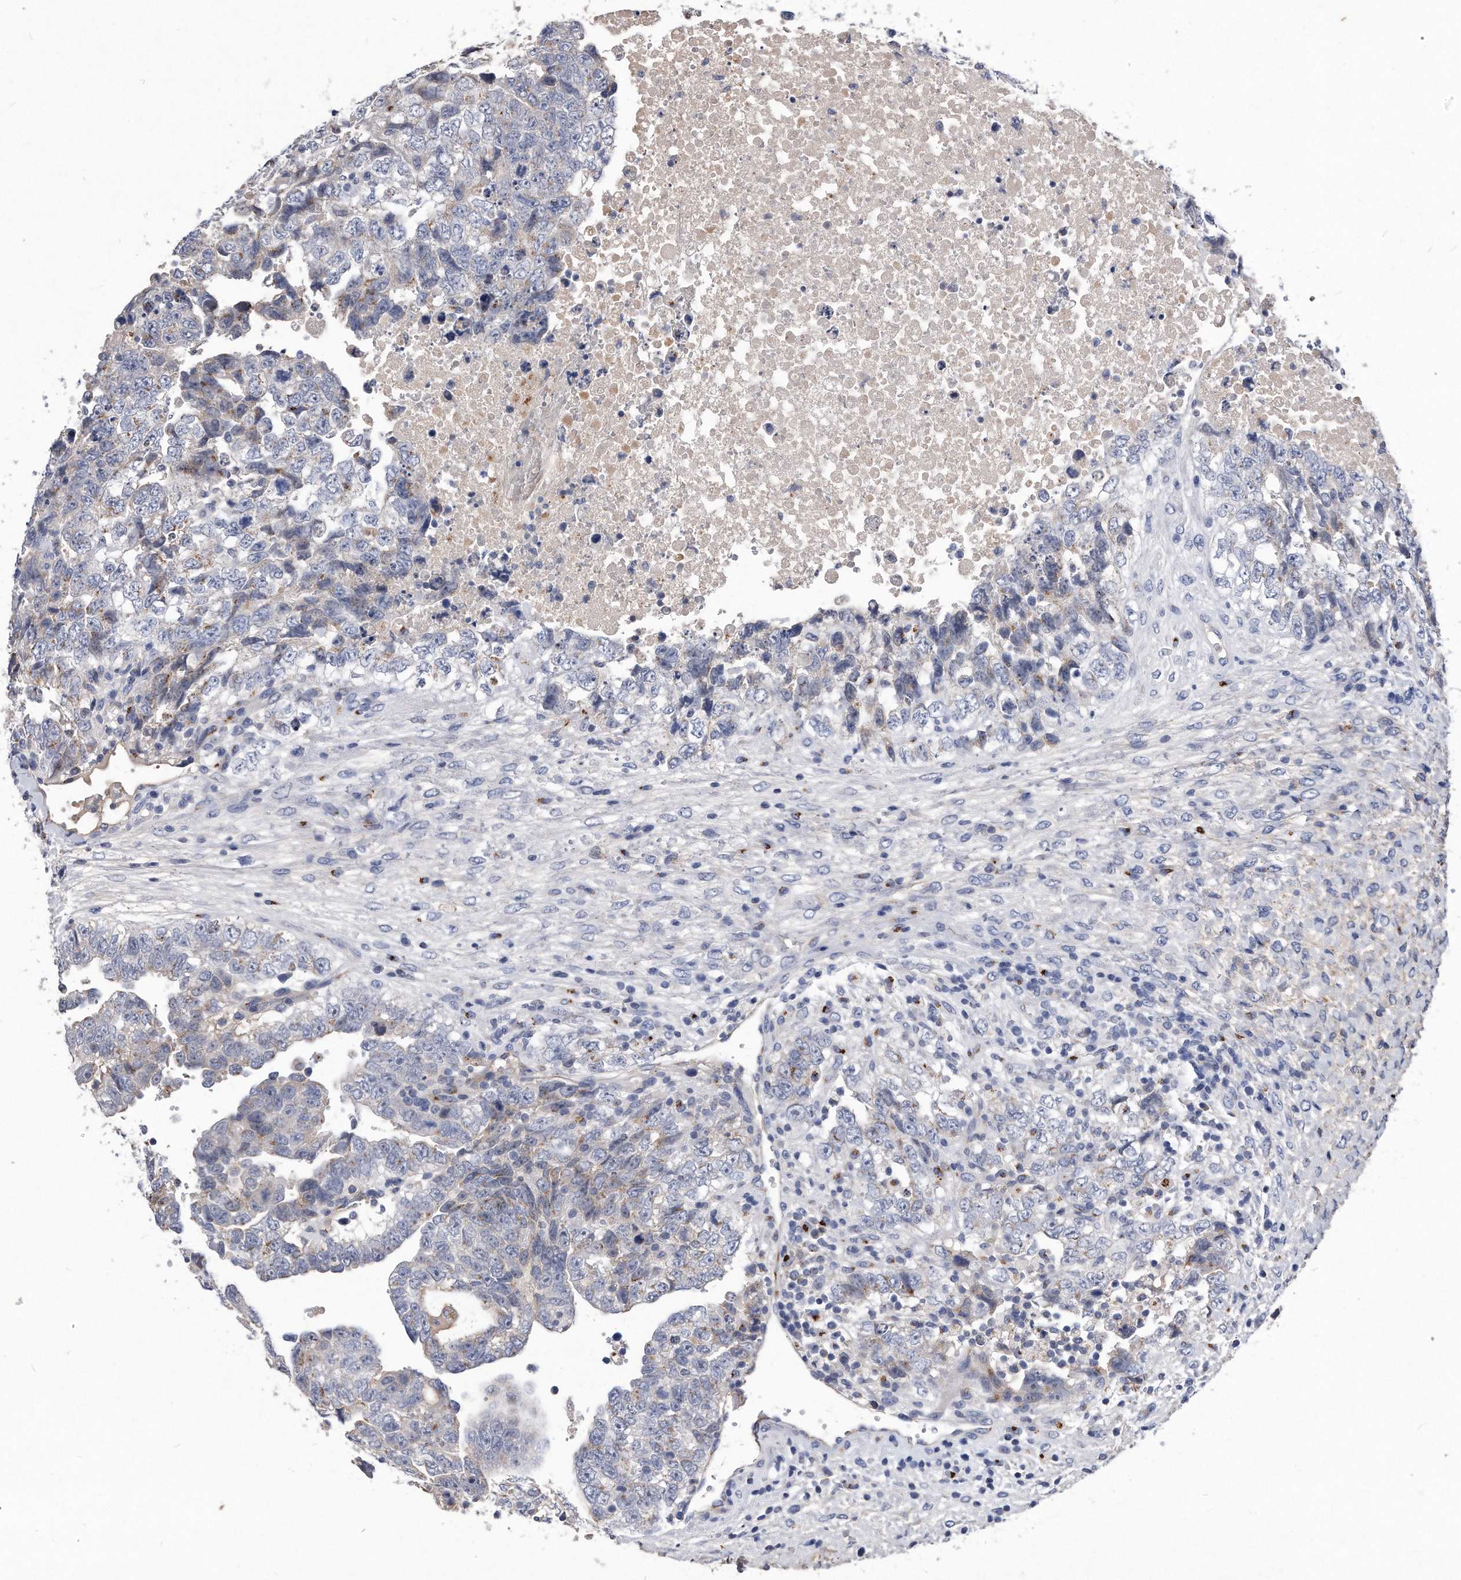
{"staining": {"intensity": "weak", "quantity": "<25%", "location": "cytoplasmic/membranous"}, "tissue": "testis cancer", "cell_type": "Tumor cells", "image_type": "cancer", "snomed": [{"axis": "morphology", "description": "Carcinoma, Embryonal, NOS"}, {"axis": "topography", "description": "Testis"}], "caption": "There is no significant staining in tumor cells of testis embryonal carcinoma.", "gene": "MGAT4A", "patient": {"sex": "male", "age": 37}}